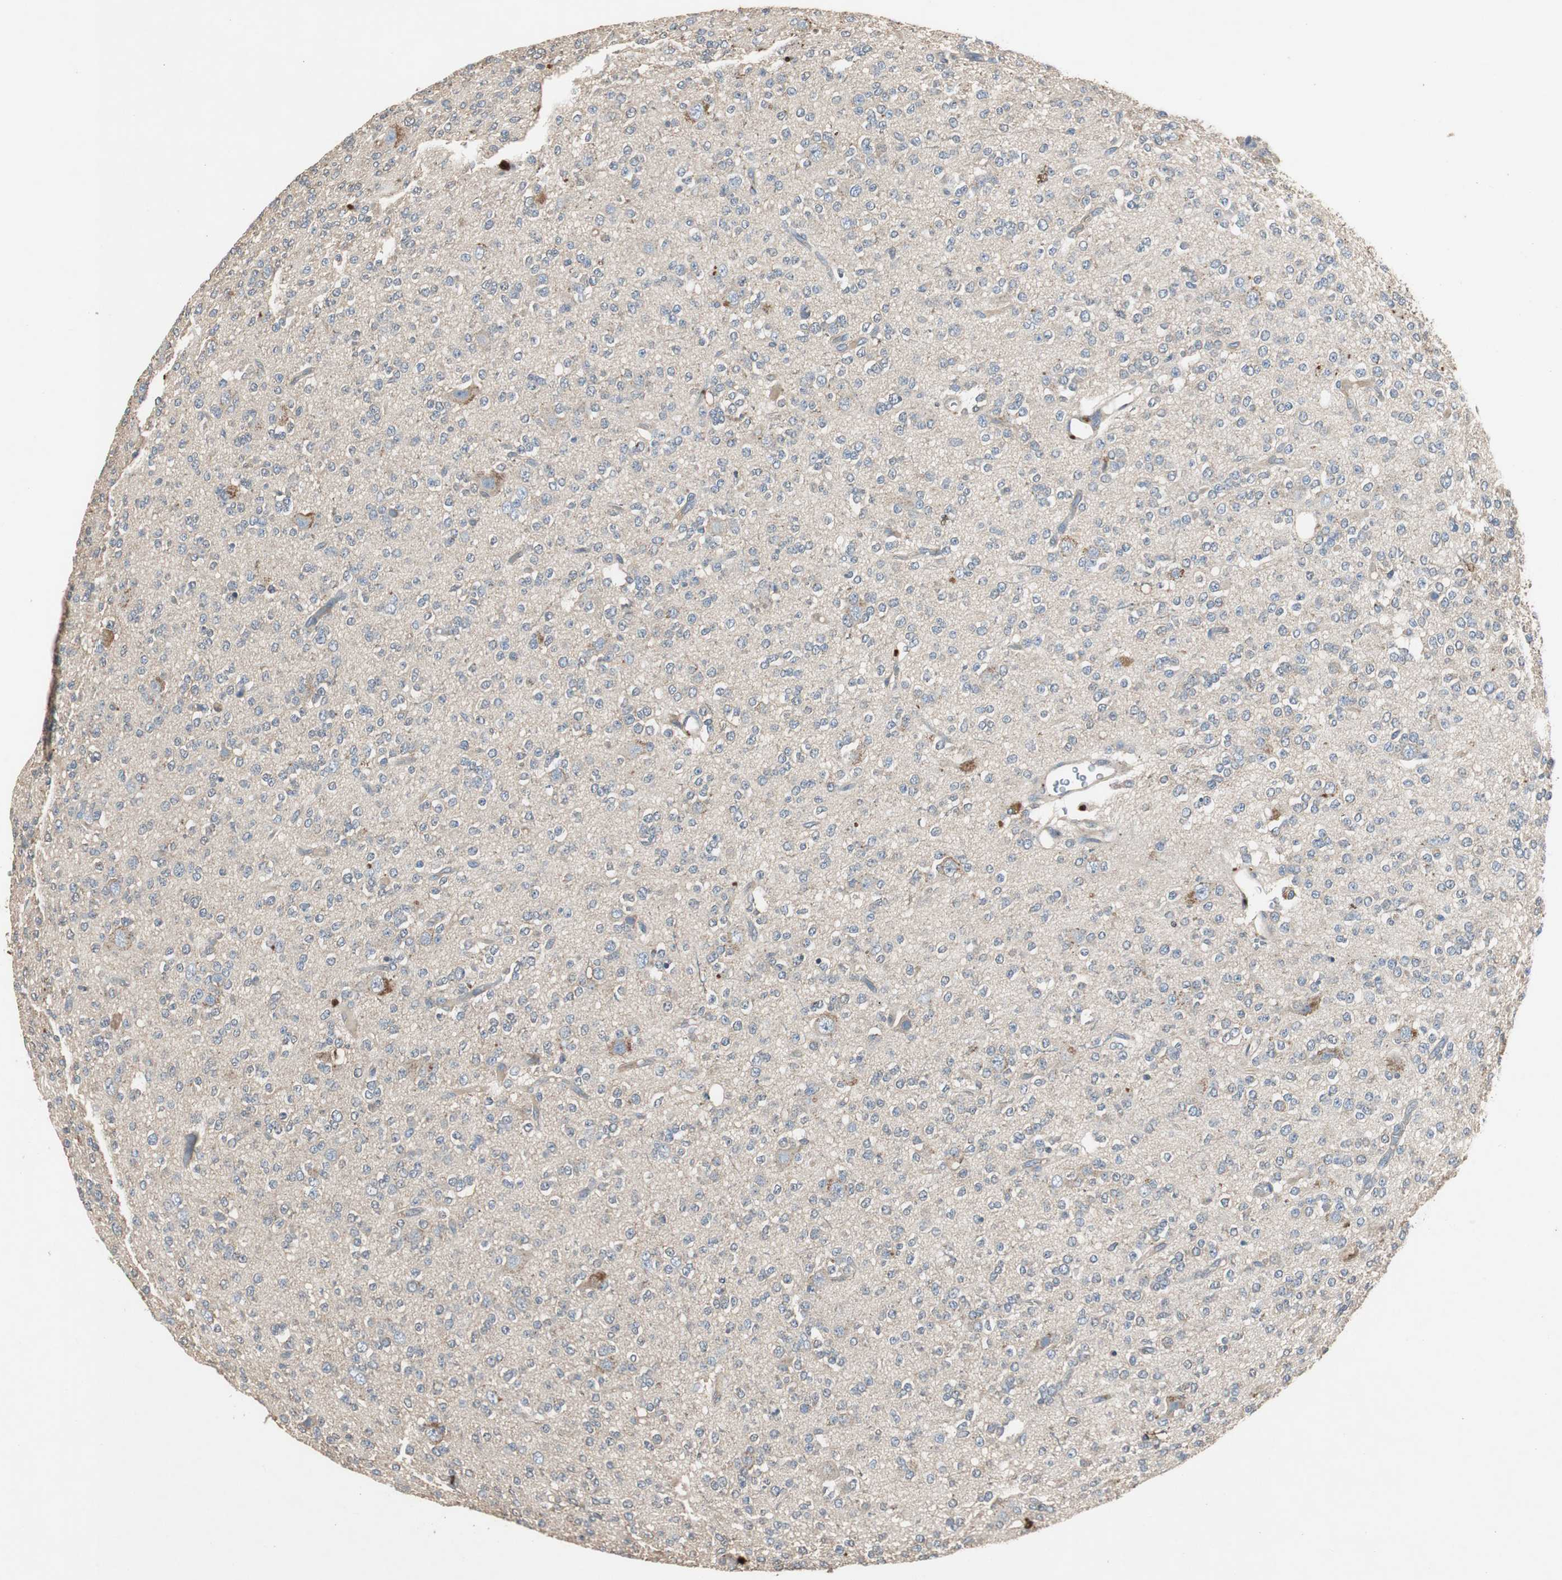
{"staining": {"intensity": "weak", "quantity": "<25%", "location": "cytoplasmic/membranous"}, "tissue": "glioma", "cell_type": "Tumor cells", "image_type": "cancer", "snomed": [{"axis": "morphology", "description": "Glioma, malignant, Low grade"}, {"axis": "topography", "description": "Brain"}], "caption": "This is an IHC image of human malignant low-grade glioma. There is no staining in tumor cells.", "gene": "TNFRSF14", "patient": {"sex": "male", "age": 38}}